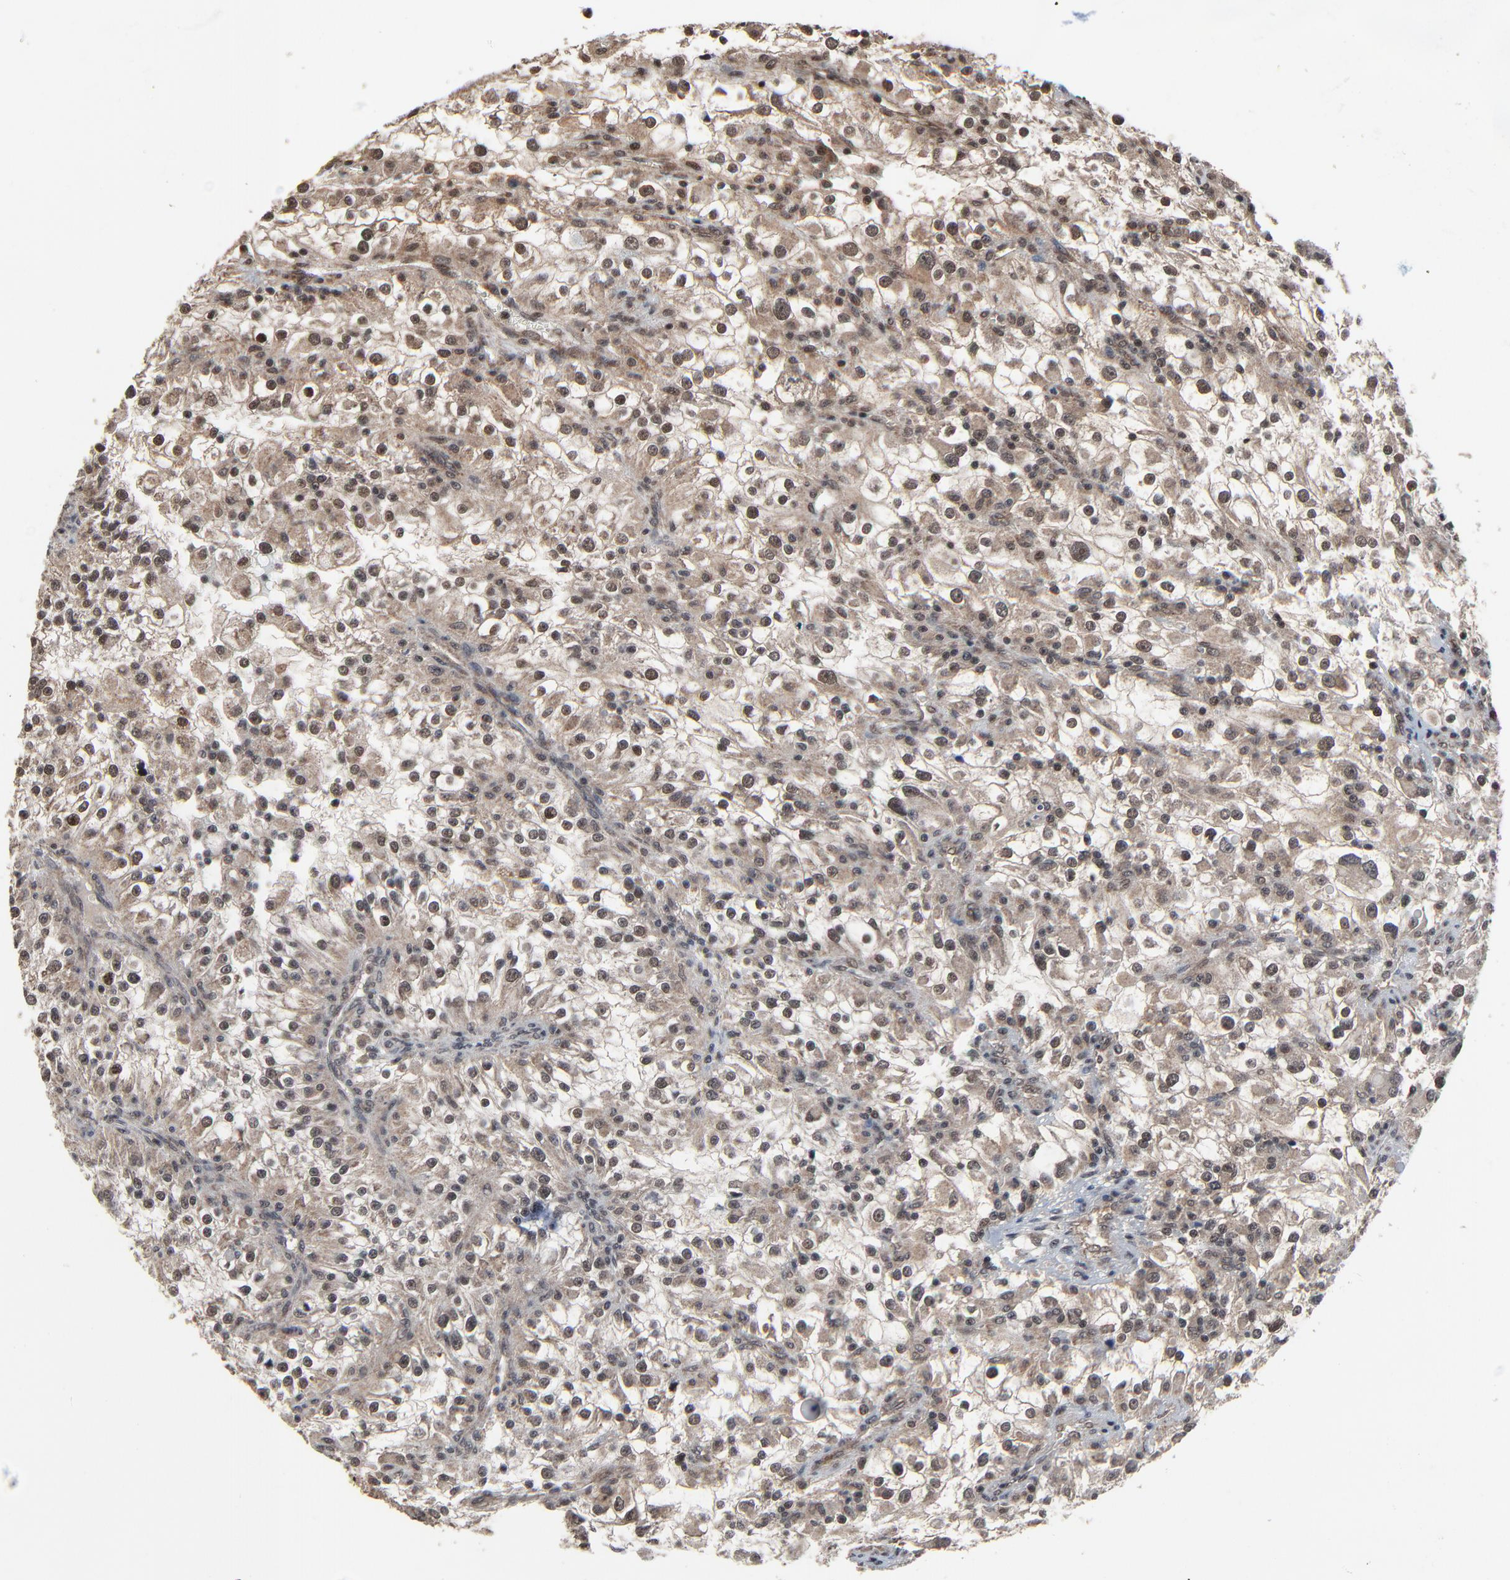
{"staining": {"intensity": "weak", "quantity": "25%-75%", "location": "cytoplasmic/membranous,nuclear"}, "tissue": "renal cancer", "cell_type": "Tumor cells", "image_type": "cancer", "snomed": [{"axis": "morphology", "description": "Adenocarcinoma, NOS"}, {"axis": "topography", "description": "Kidney"}], "caption": "Brown immunohistochemical staining in adenocarcinoma (renal) shows weak cytoplasmic/membranous and nuclear staining in approximately 25%-75% of tumor cells. (Stains: DAB (3,3'-diaminobenzidine) in brown, nuclei in blue, Microscopy: brightfield microscopy at high magnification).", "gene": "RHOJ", "patient": {"sex": "female", "age": 52}}